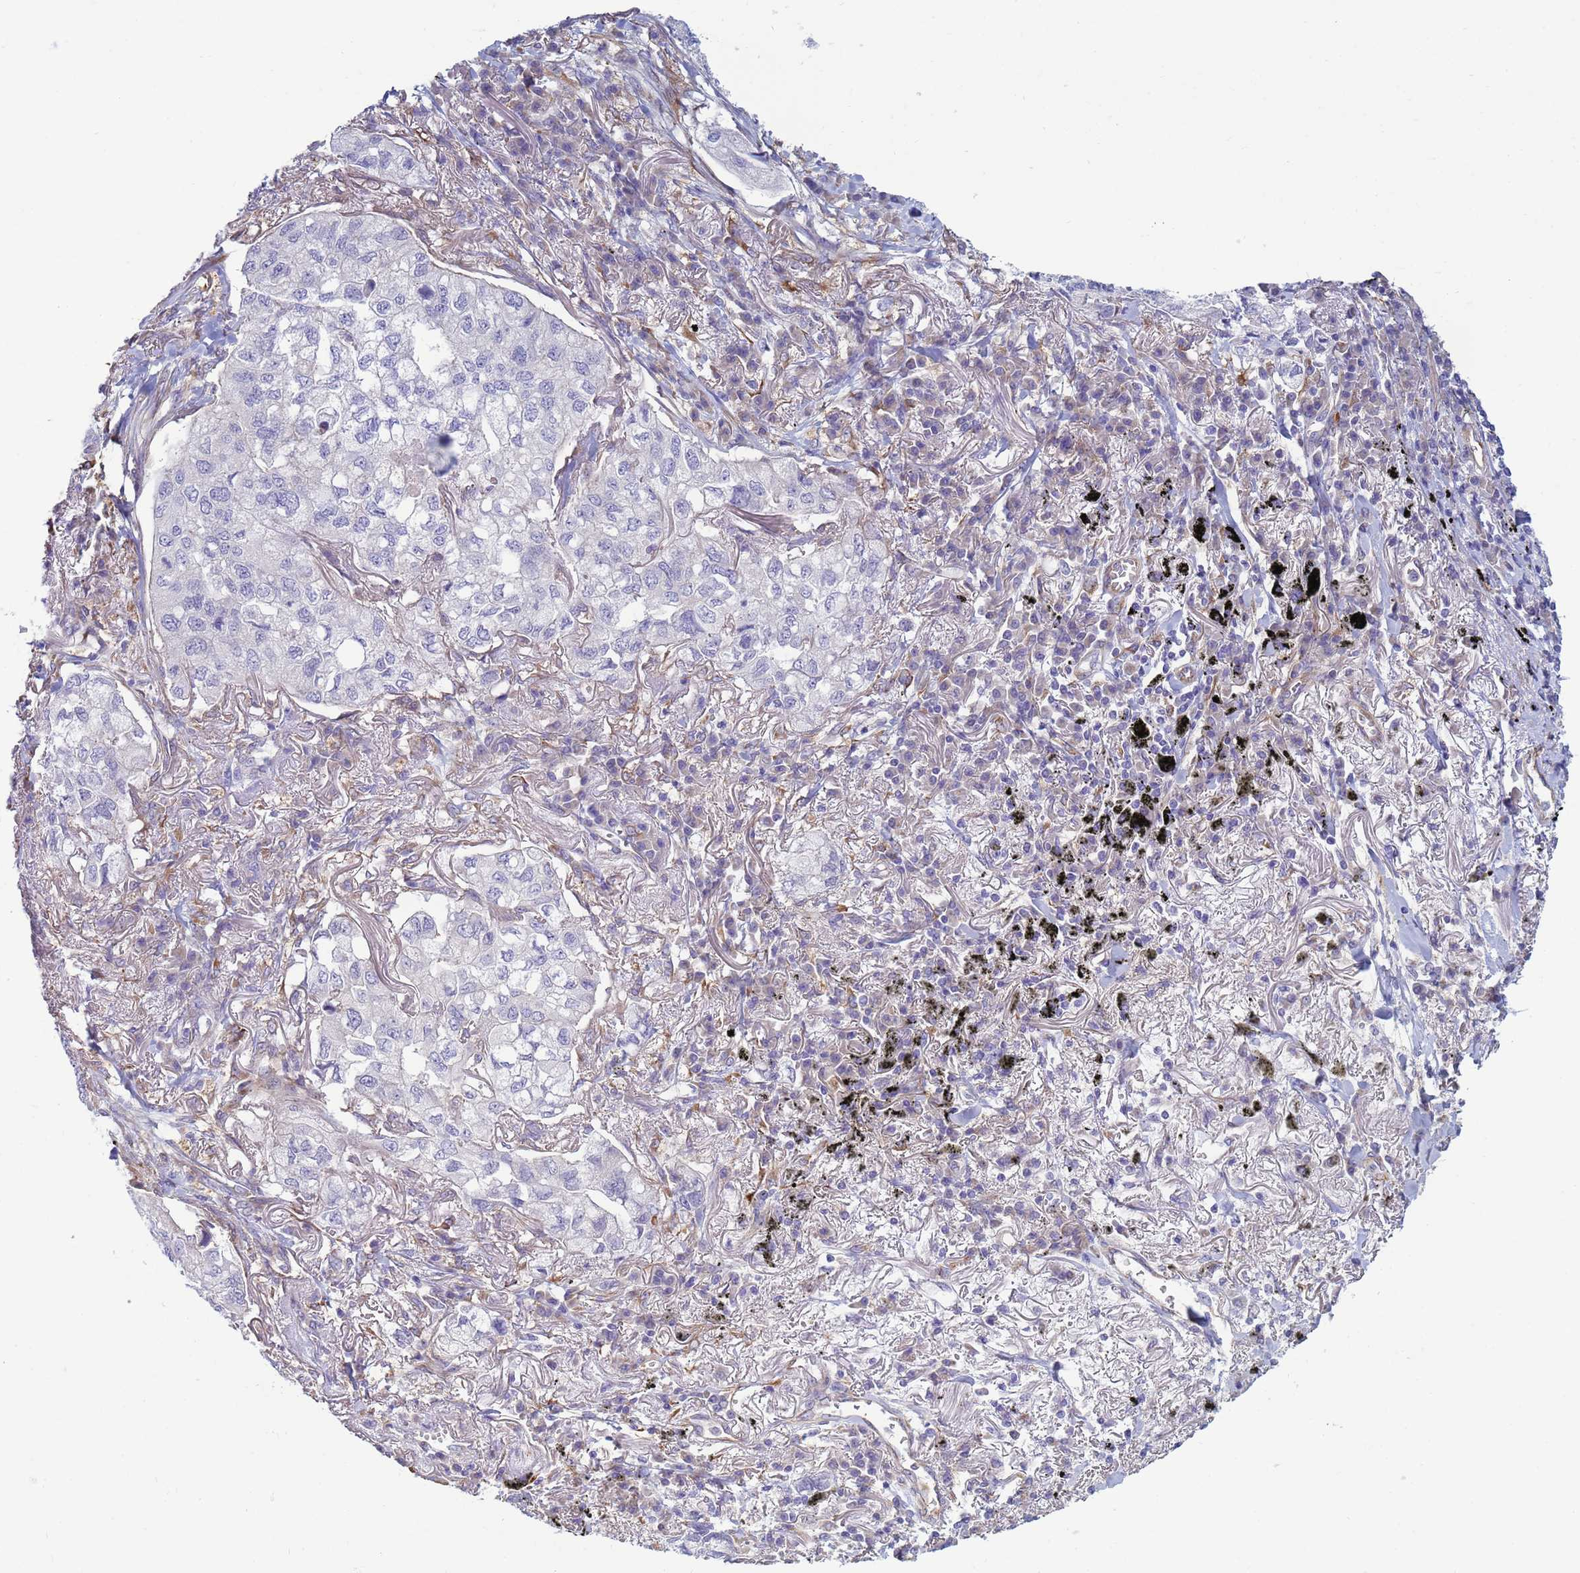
{"staining": {"intensity": "negative", "quantity": "none", "location": "none"}, "tissue": "lung cancer", "cell_type": "Tumor cells", "image_type": "cancer", "snomed": [{"axis": "morphology", "description": "Adenocarcinoma, NOS"}, {"axis": "topography", "description": "Lung"}], "caption": "High magnification brightfield microscopy of lung cancer (adenocarcinoma) stained with DAB (brown) and counterstained with hematoxylin (blue): tumor cells show no significant expression.", "gene": "TRPC6", "patient": {"sex": "male", "age": 65}}